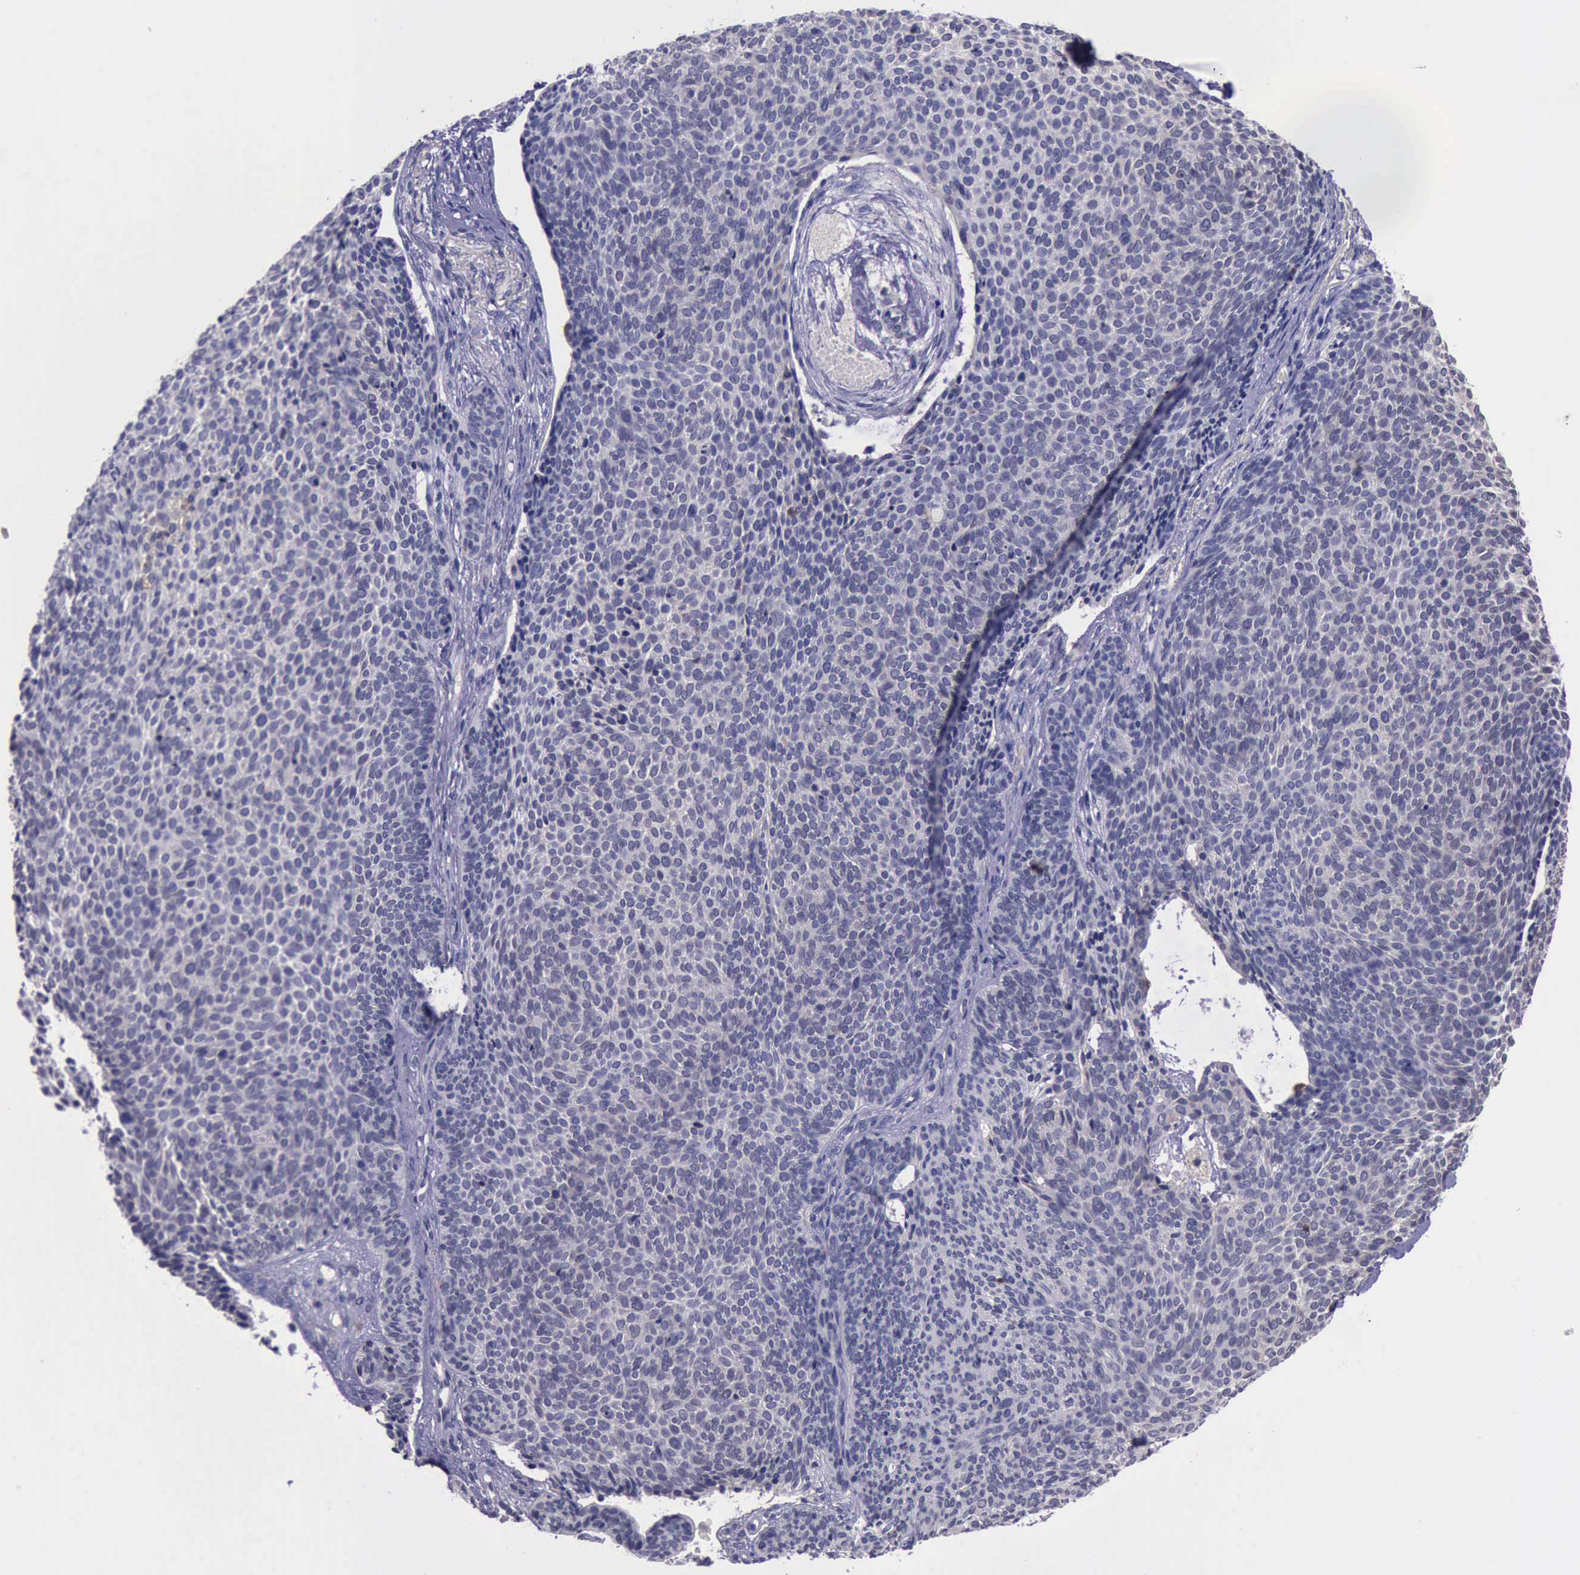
{"staining": {"intensity": "weak", "quantity": ">75%", "location": "cytoplasmic/membranous"}, "tissue": "skin cancer", "cell_type": "Tumor cells", "image_type": "cancer", "snomed": [{"axis": "morphology", "description": "Basal cell carcinoma"}, {"axis": "topography", "description": "Skin"}], "caption": "Immunohistochemistry (IHC) of human skin cancer (basal cell carcinoma) exhibits low levels of weak cytoplasmic/membranous positivity in about >75% of tumor cells.", "gene": "PLEK2", "patient": {"sex": "male", "age": 84}}